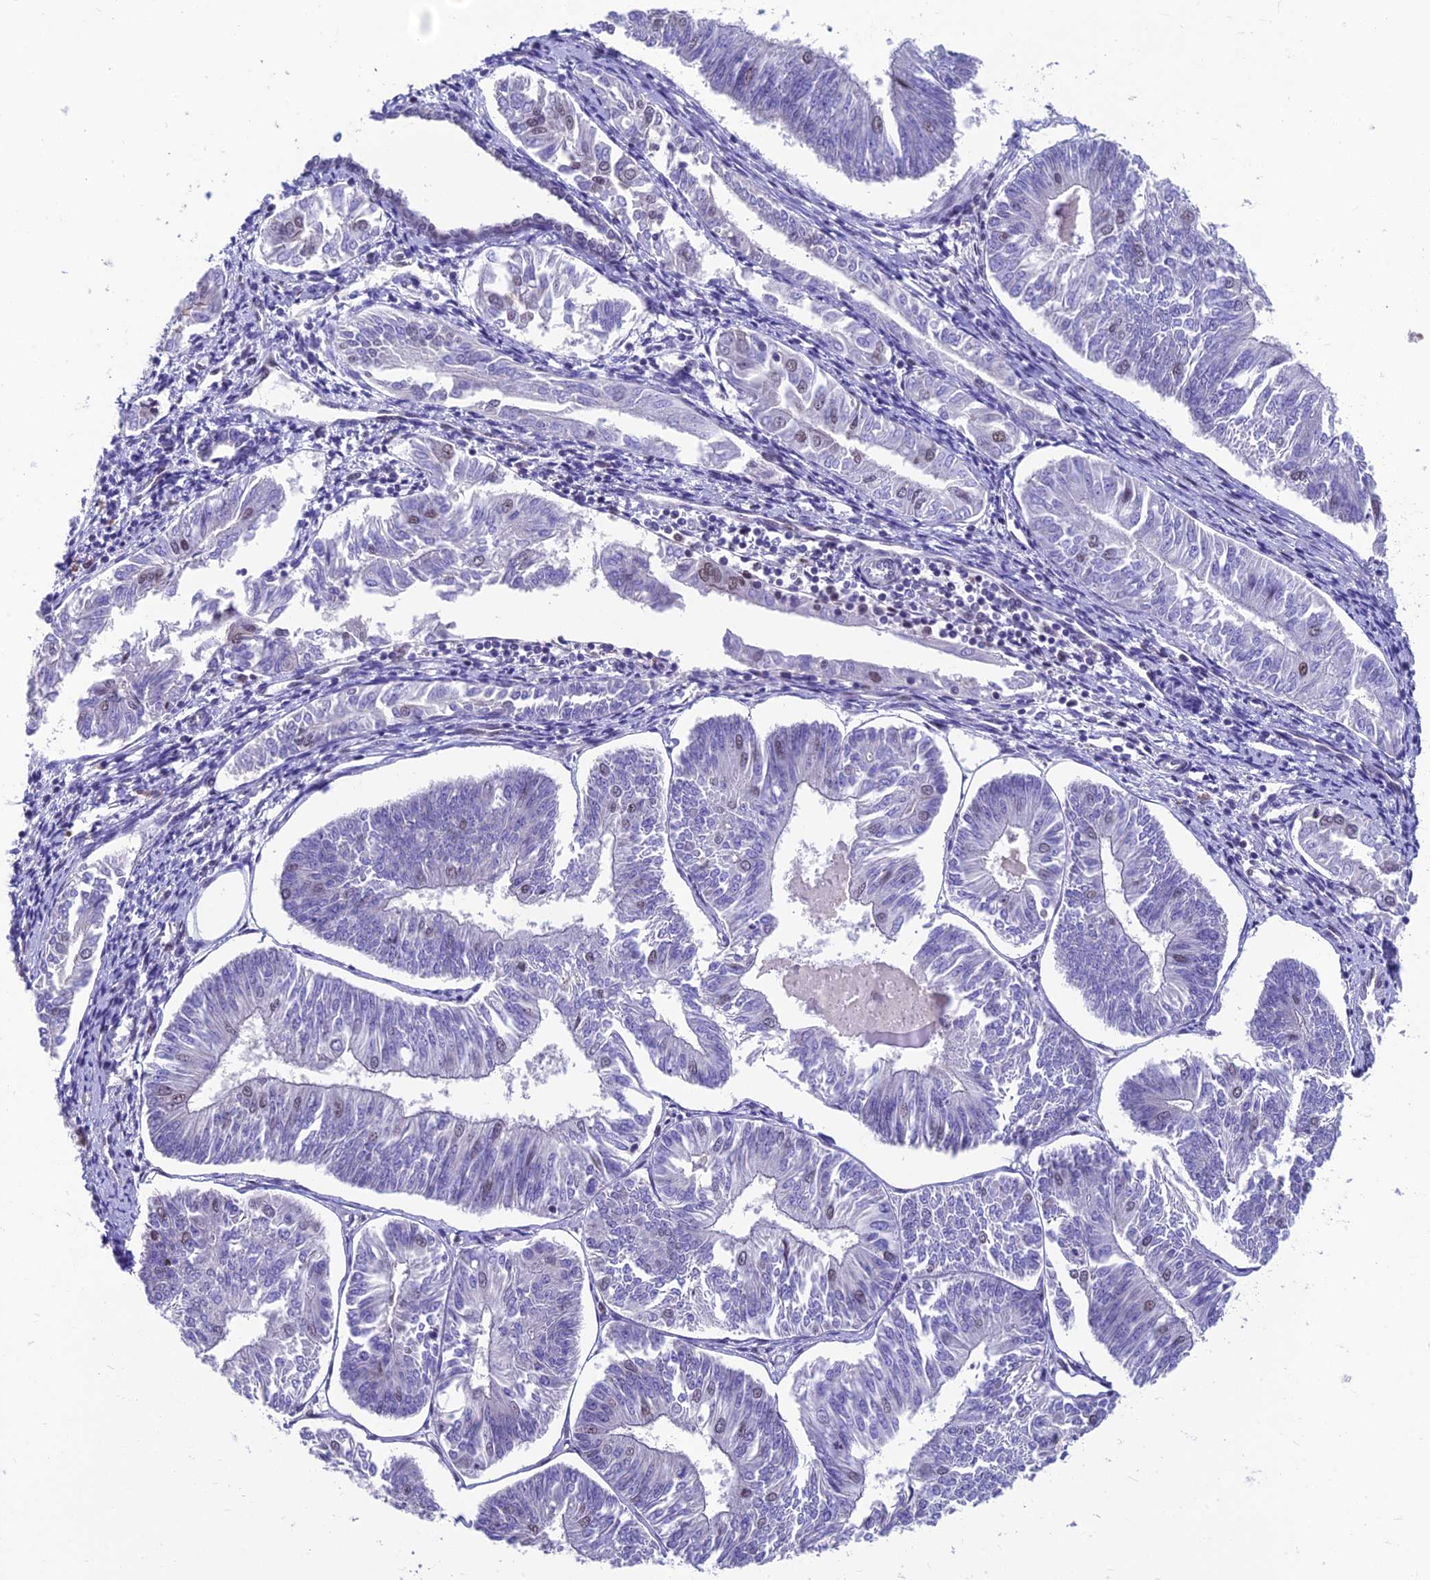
{"staining": {"intensity": "weak", "quantity": "<25%", "location": "nuclear"}, "tissue": "endometrial cancer", "cell_type": "Tumor cells", "image_type": "cancer", "snomed": [{"axis": "morphology", "description": "Adenocarcinoma, NOS"}, {"axis": "topography", "description": "Endometrium"}], "caption": "An image of human endometrial cancer is negative for staining in tumor cells. The staining was performed using DAB to visualize the protein expression in brown, while the nuclei were stained in blue with hematoxylin (Magnification: 20x).", "gene": "KIAA1191", "patient": {"sex": "female", "age": 58}}